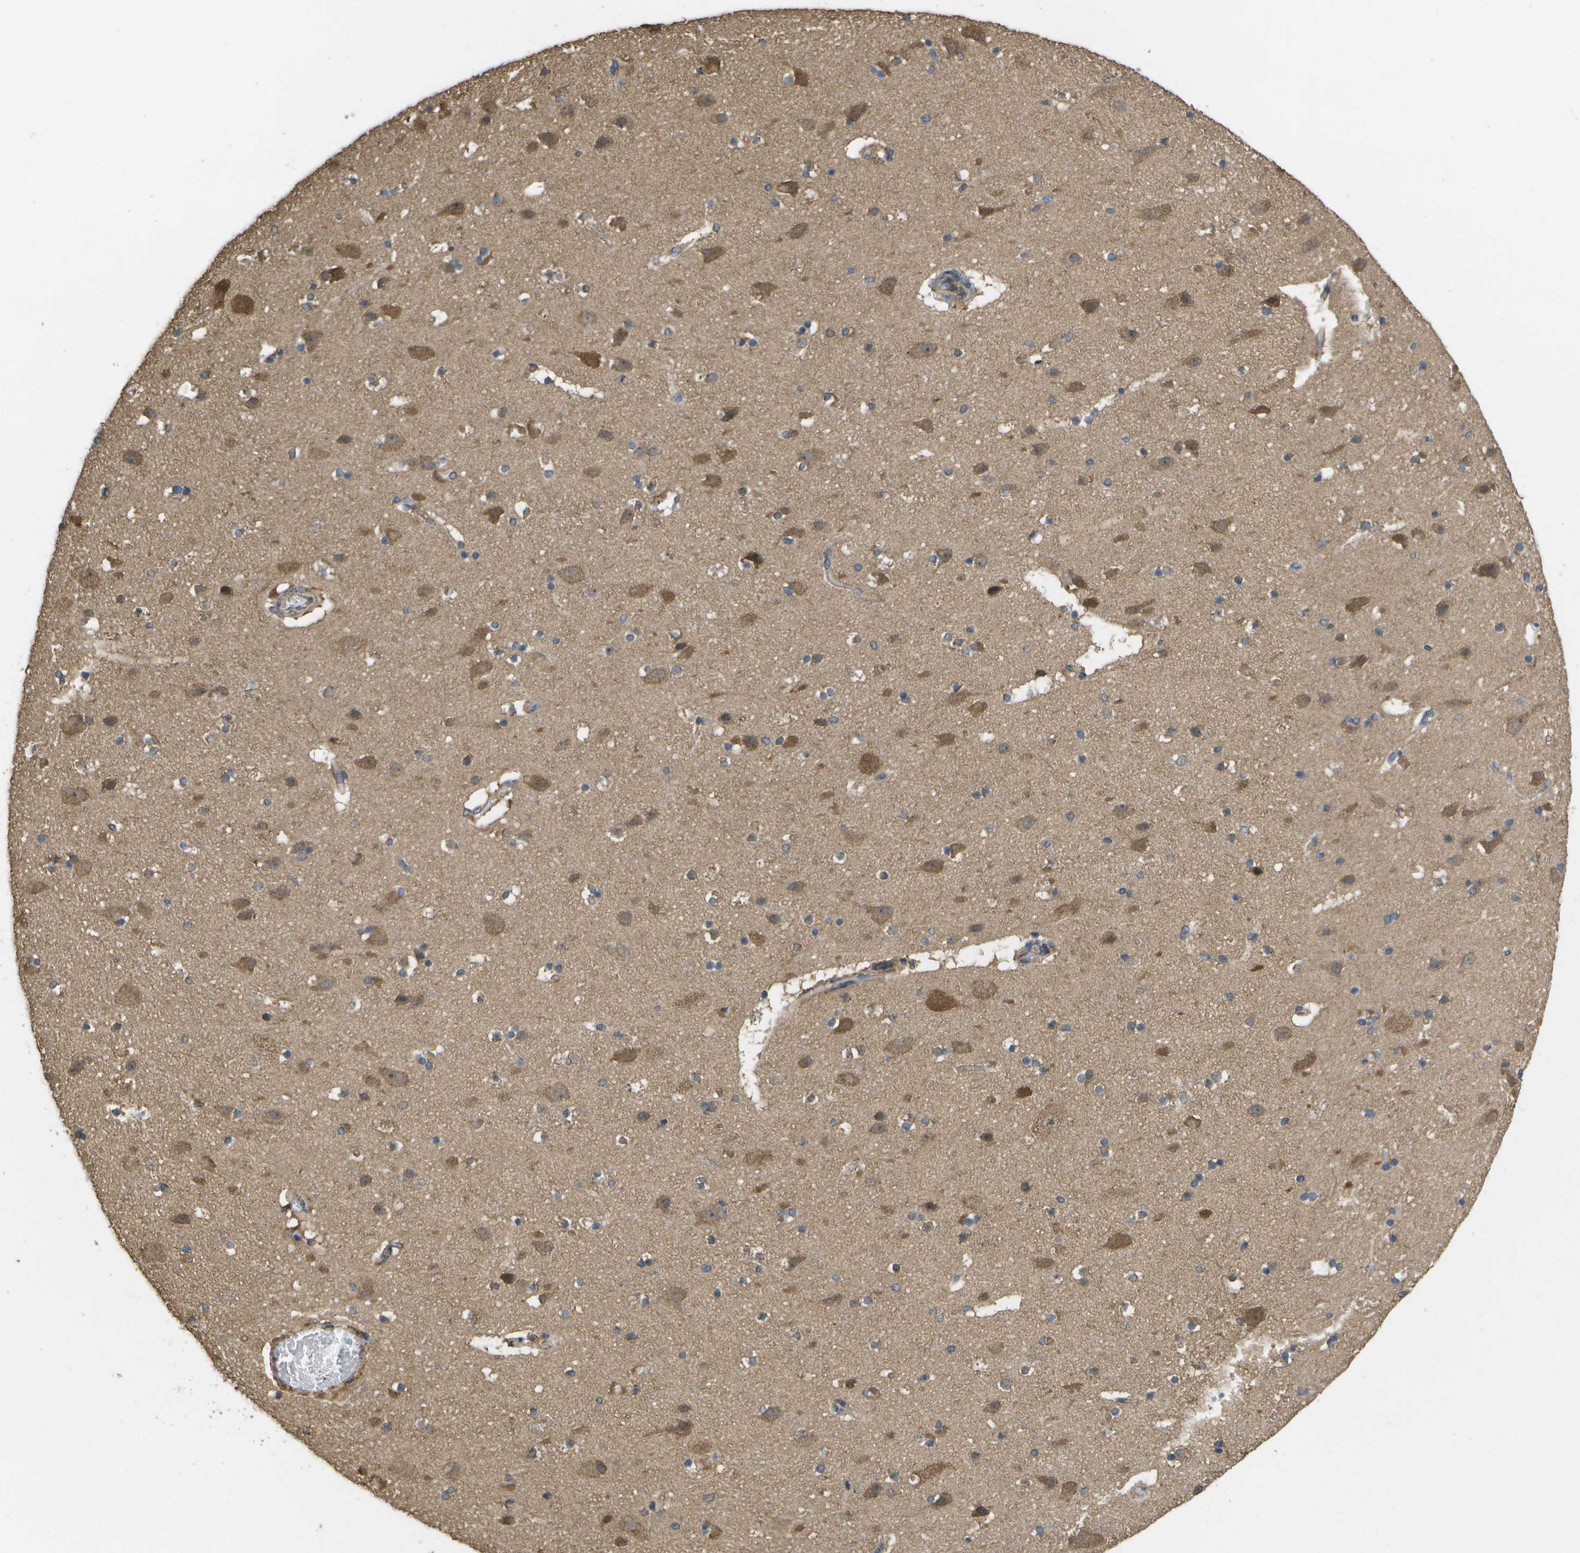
{"staining": {"intensity": "moderate", "quantity": ">75%", "location": "cytoplasmic/membranous"}, "tissue": "cerebral cortex", "cell_type": "Endothelial cells", "image_type": "normal", "snomed": [{"axis": "morphology", "description": "Normal tissue, NOS"}, {"axis": "topography", "description": "Cerebral cortex"}], "caption": "Immunohistochemical staining of unremarkable human cerebral cortex exhibits medium levels of moderate cytoplasmic/membranous positivity in approximately >75% of endothelial cells.", "gene": "SACS", "patient": {"sex": "male", "age": 45}}